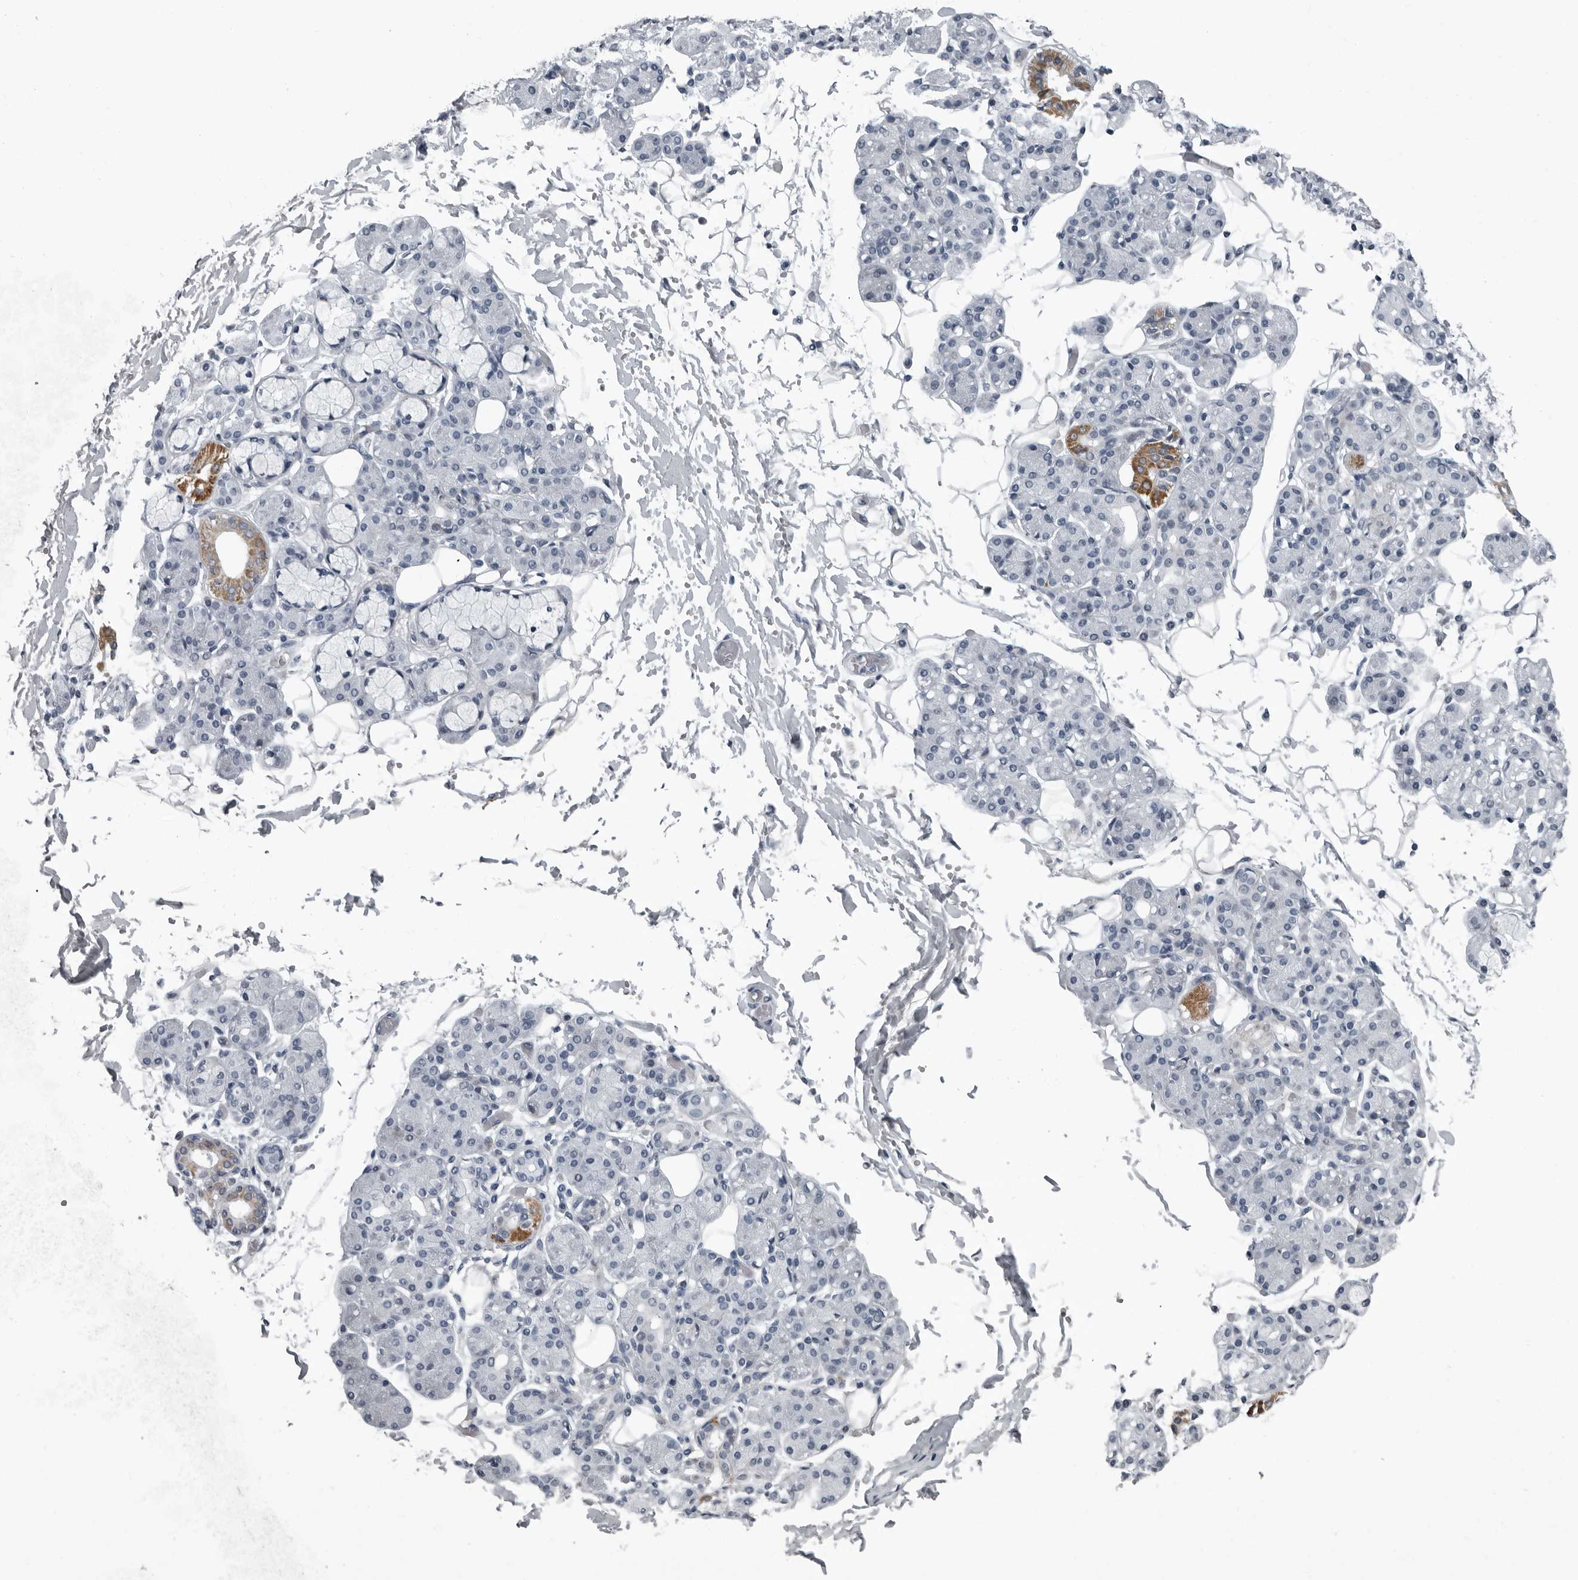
{"staining": {"intensity": "moderate", "quantity": "<25%", "location": "cytoplasmic/membranous"}, "tissue": "salivary gland", "cell_type": "Glandular cells", "image_type": "normal", "snomed": [{"axis": "morphology", "description": "Normal tissue, NOS"}, {"axis": "topography", "description": "Salivary gland"}], "caption": "Moderate cytoplasmic/membranous positivity for a protein is appreciated in about <25% of glandular cells of unremarkable salivary gland using IHC.", "gene": "PDCD11", "patient": {"sex": "male", "age": 63}}